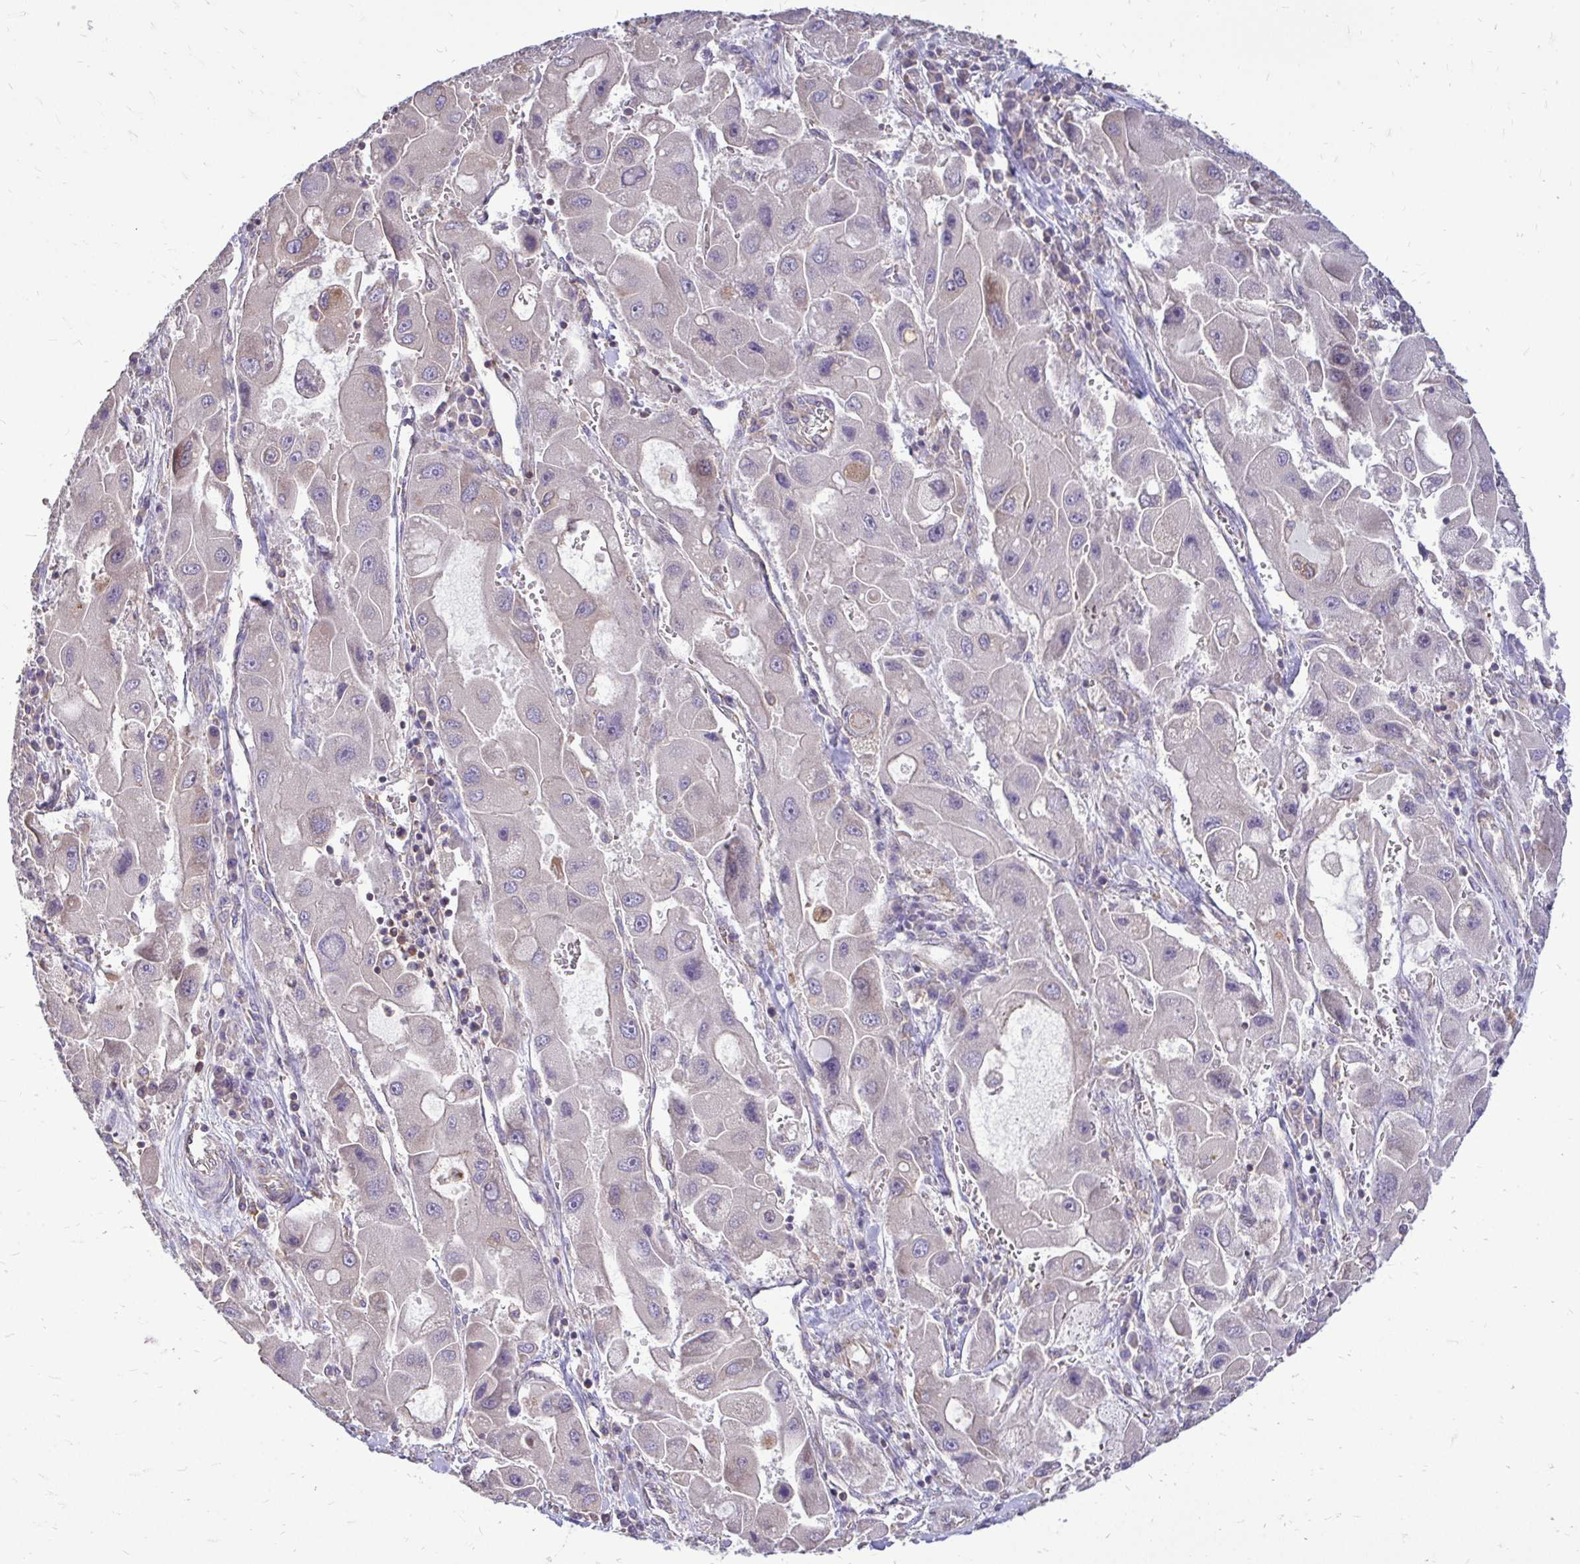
{"staining": {"intensity": "negative", "quantity": "none", "location": "none"}, "tissue": "liver cancer", "cell_type": "Tumor cells", "image_type": "cancer", "snomed": [{"axis": "morphology", "description": "Carcinoma, Hepatocellular, NOS"}, {"axis": "topography", "description": "Liver"}], "caption": "This is a photomicrograph of immunohistochemistry staining of liver hepatocellular carcinoma, which shows no expression in tumor cells.", "gene": "FMR1", "patient": {"sex": "male", "age": 24}}